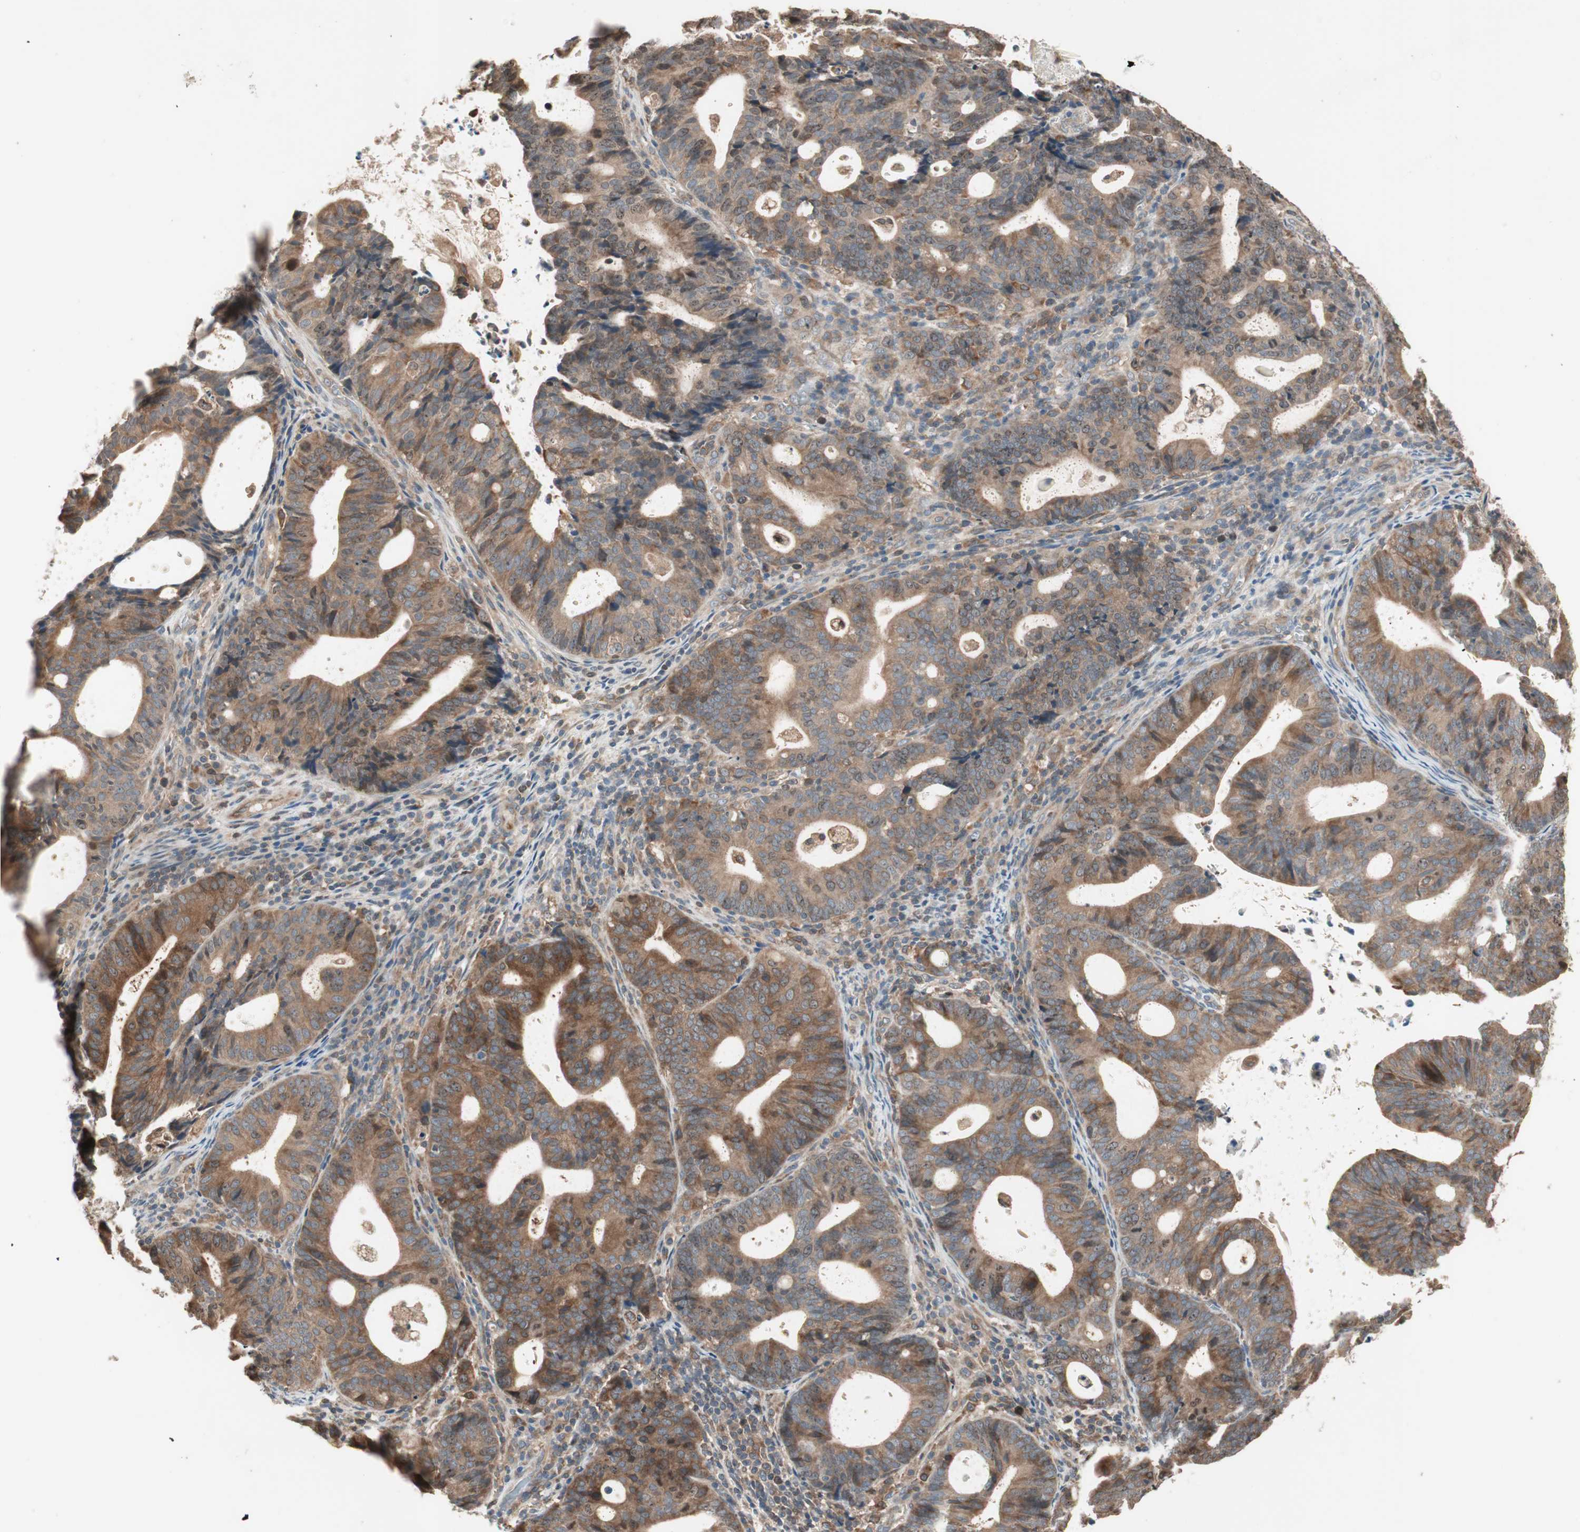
{"staining": {"intensity": "moderate", "quantity": ">75%", "location": "cytoplasmic/membranous"}, "tissue": "endometrial cancer", "cell_type": "Tumor cells", "image_type": "cancer", "snomed": [{"axis": "morphology", "description": "Adenocarcinoma, NOS"}, {"axis": "topography", "description": "Uterus"}], "caption": "A histopathology image of endometrial cancer (adenocarcinoma) stained for a protein exhibits moderate cytoplasmic/membranous brown staining in tumor cells. (Brightfield microscopy of DAB IHC at high magnification).", "gene": "ATP6AP2", "patient": {"sex": "female", "age": 83}}